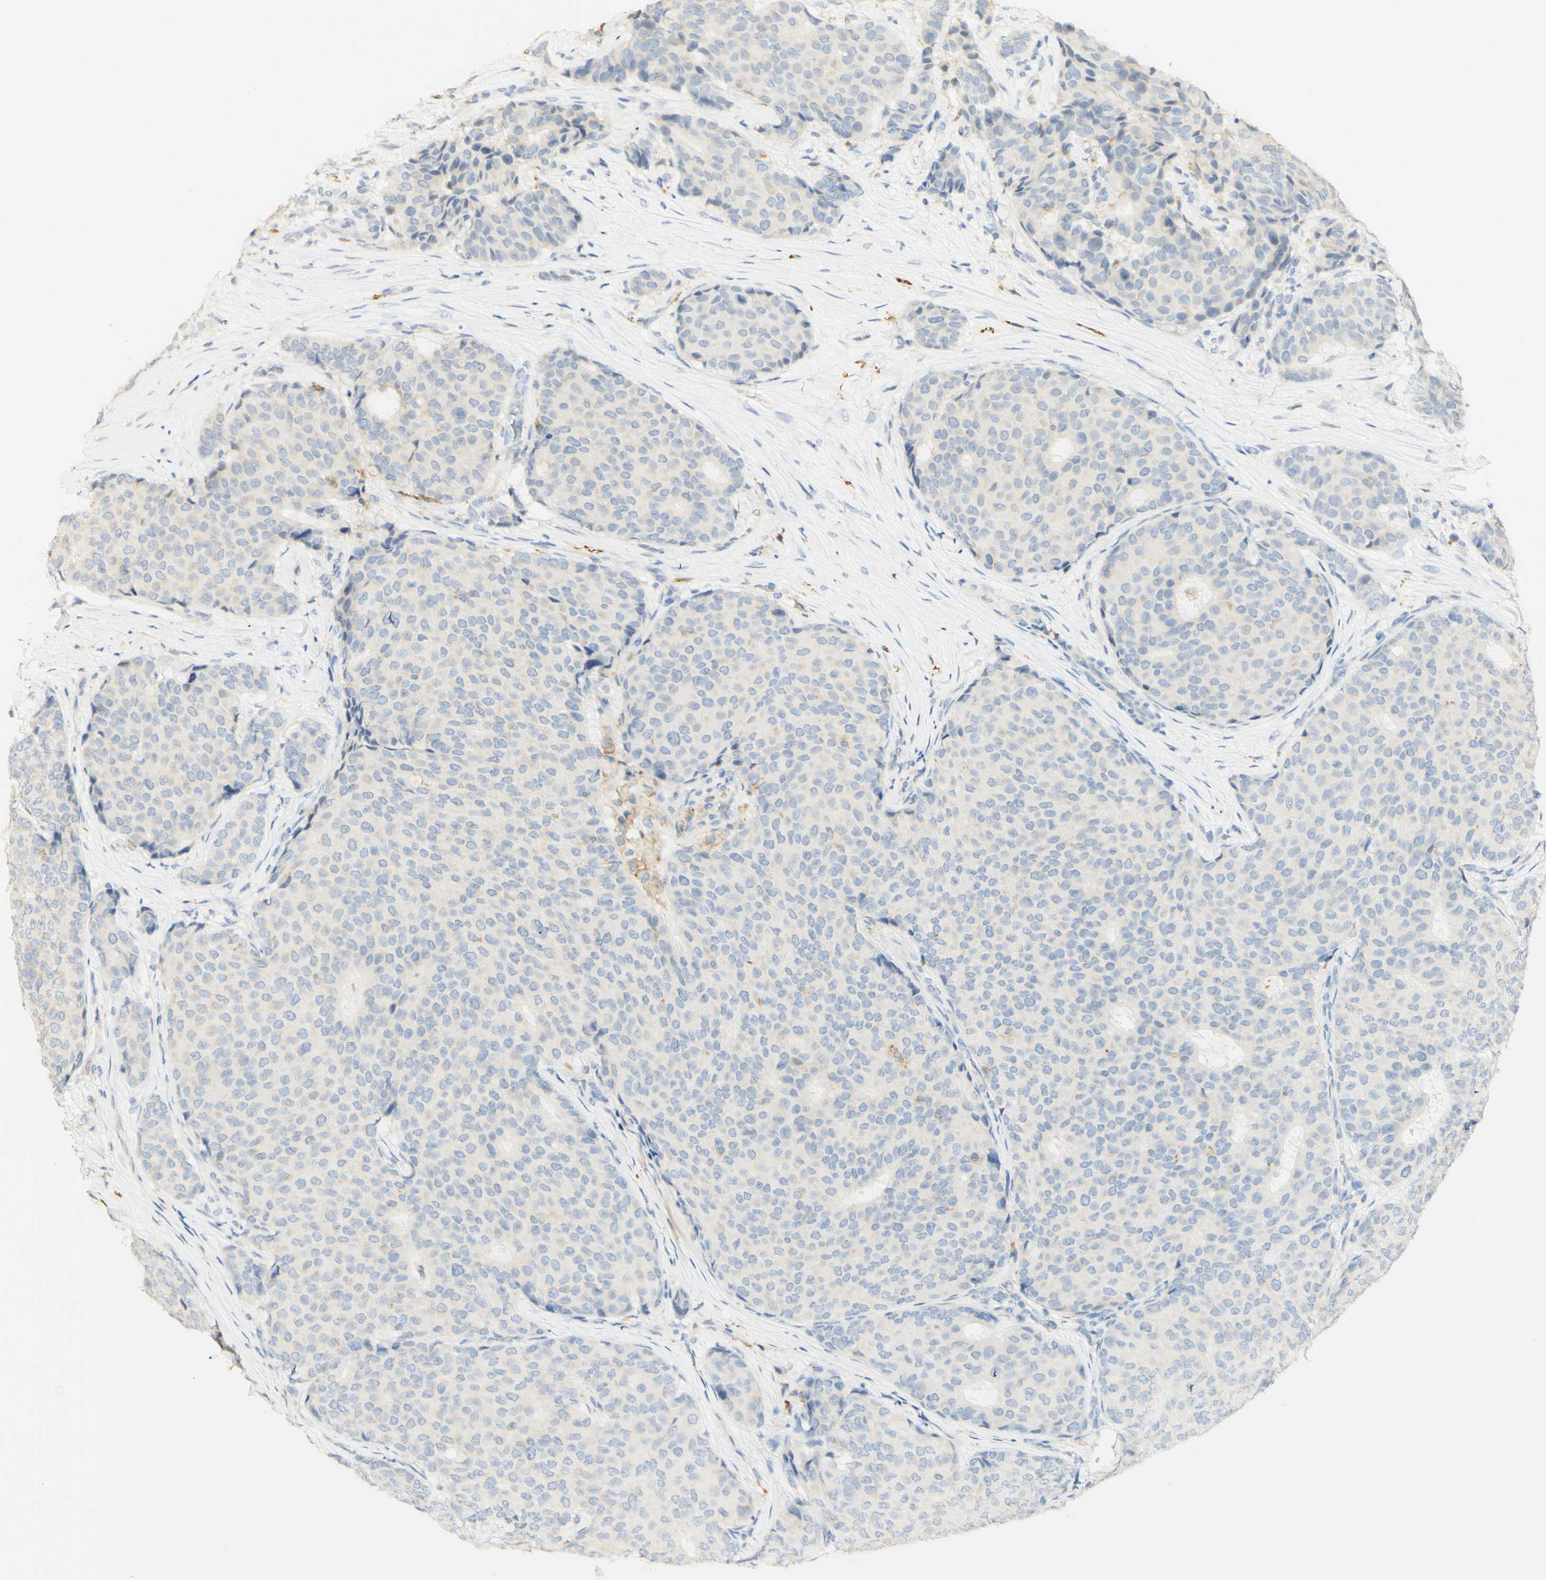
{"staining": {"intensity": "weak", "quantity": "<25%", "location": "cytoplasmic/membranous"}, "tissue": "breast cancer", "cell_type": "Tumor cells", "image_type": "cancer", "snomed": [{"axis": "morphology", "description": "Duct carcinoma"}, {"axis": "topography", "description": "Breast"}], "caption": "Tumor cells are negative for brown protein staining in breast cancer (invasive ductal carcinoma).", "gene": "FCGRT", "patient": {"sex": "female", "age": 75}}